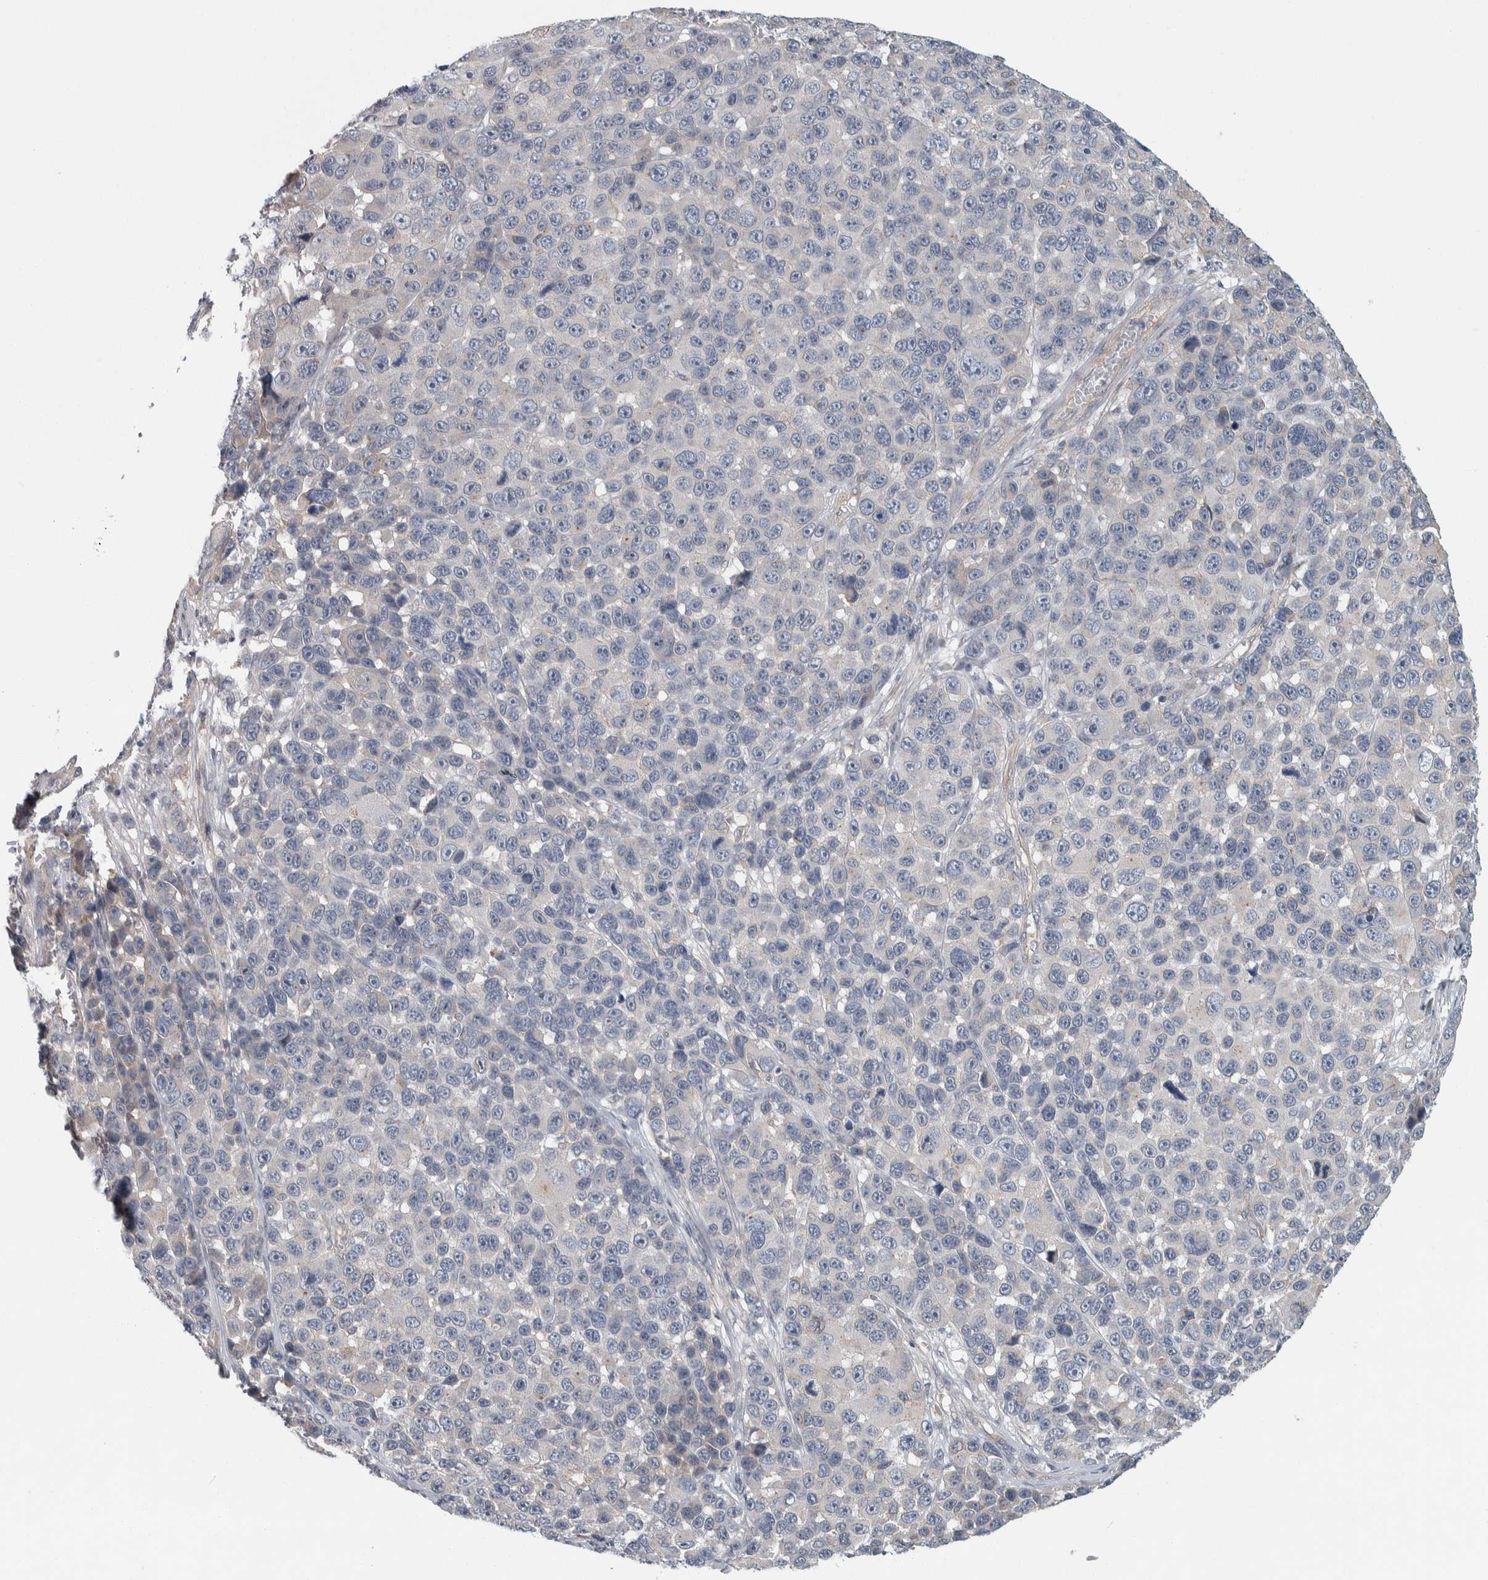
{"staining": {"intensity": "negative", "quantity": "none", "location": "none"}, "tissue": "melanoma", "cell_type": "Tumor cells", "image_type": "cancer", "snomed": [{"axis": "morphology", "description": "Malignant melanoma, NOS"}, {"axis": "topography", "description": "Skin"}], "caption": "Protein analysis of malignant melanoma displays no significant positivity in tumor cells. (DAB immunohistochemistry (IHC) visualized using brightfield microscopy, high magnification).", "gene": "KCNJ3", "patient": {"sex": "male", "age": 53}}